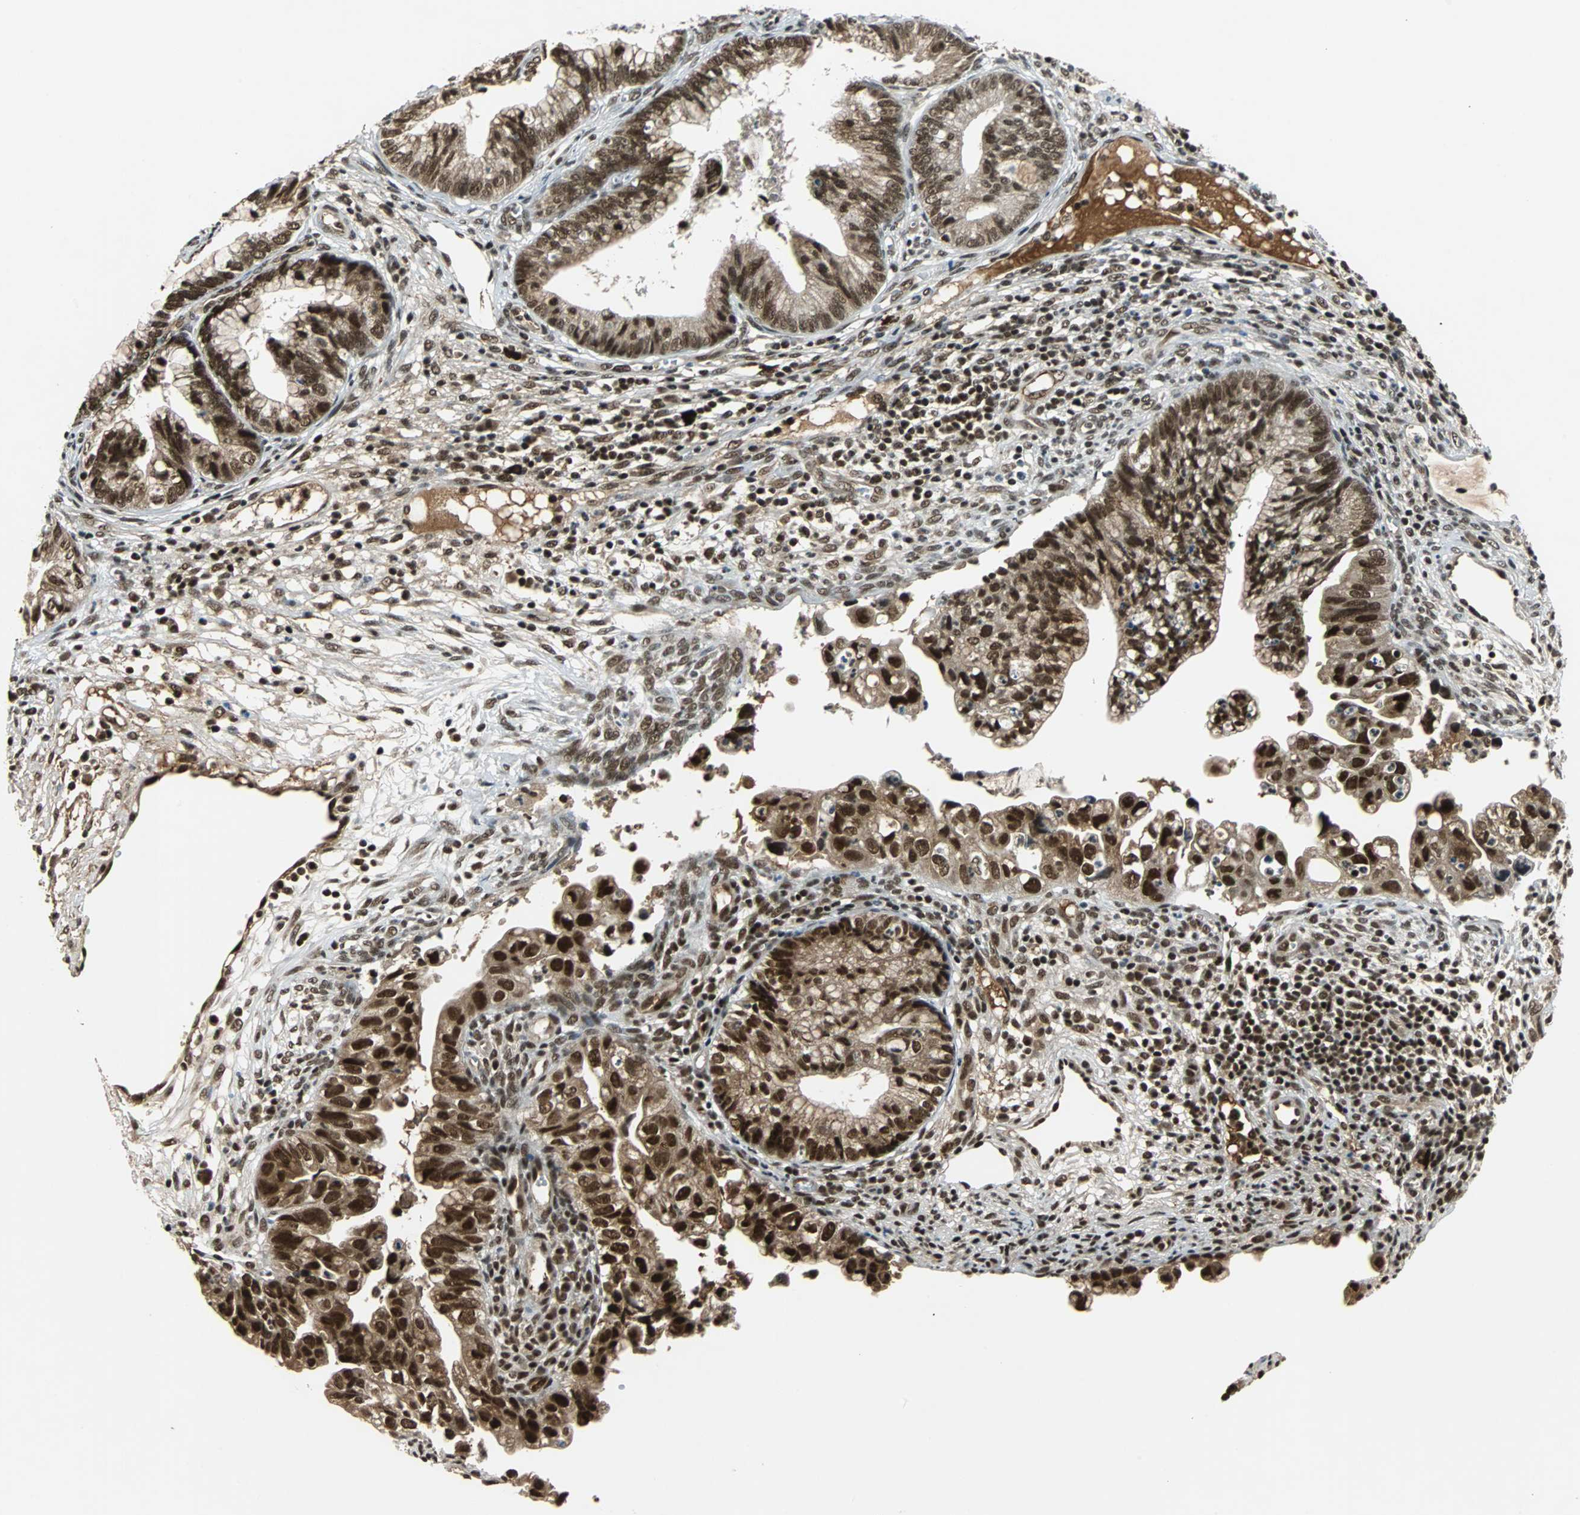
{"staining": {"intensity": "strong", "quantity": ">75%", "location": "nuclear"}, "tissue": "cervical cancer", "cell_type": "Tumor cells", "image_type": "cancer", "snomed": [{"axis": "morphology", "description": "Adenocarcinoma, NOS"}, {"axis": "topography", "description": "Cervix"}], "caption": "Strong nuclear staining is seen in about >75% of tumor cells in cervical cancer (adenocarcinoma).", "gene": "TAF5", "patient": {"sex": "female", "age": 44}}